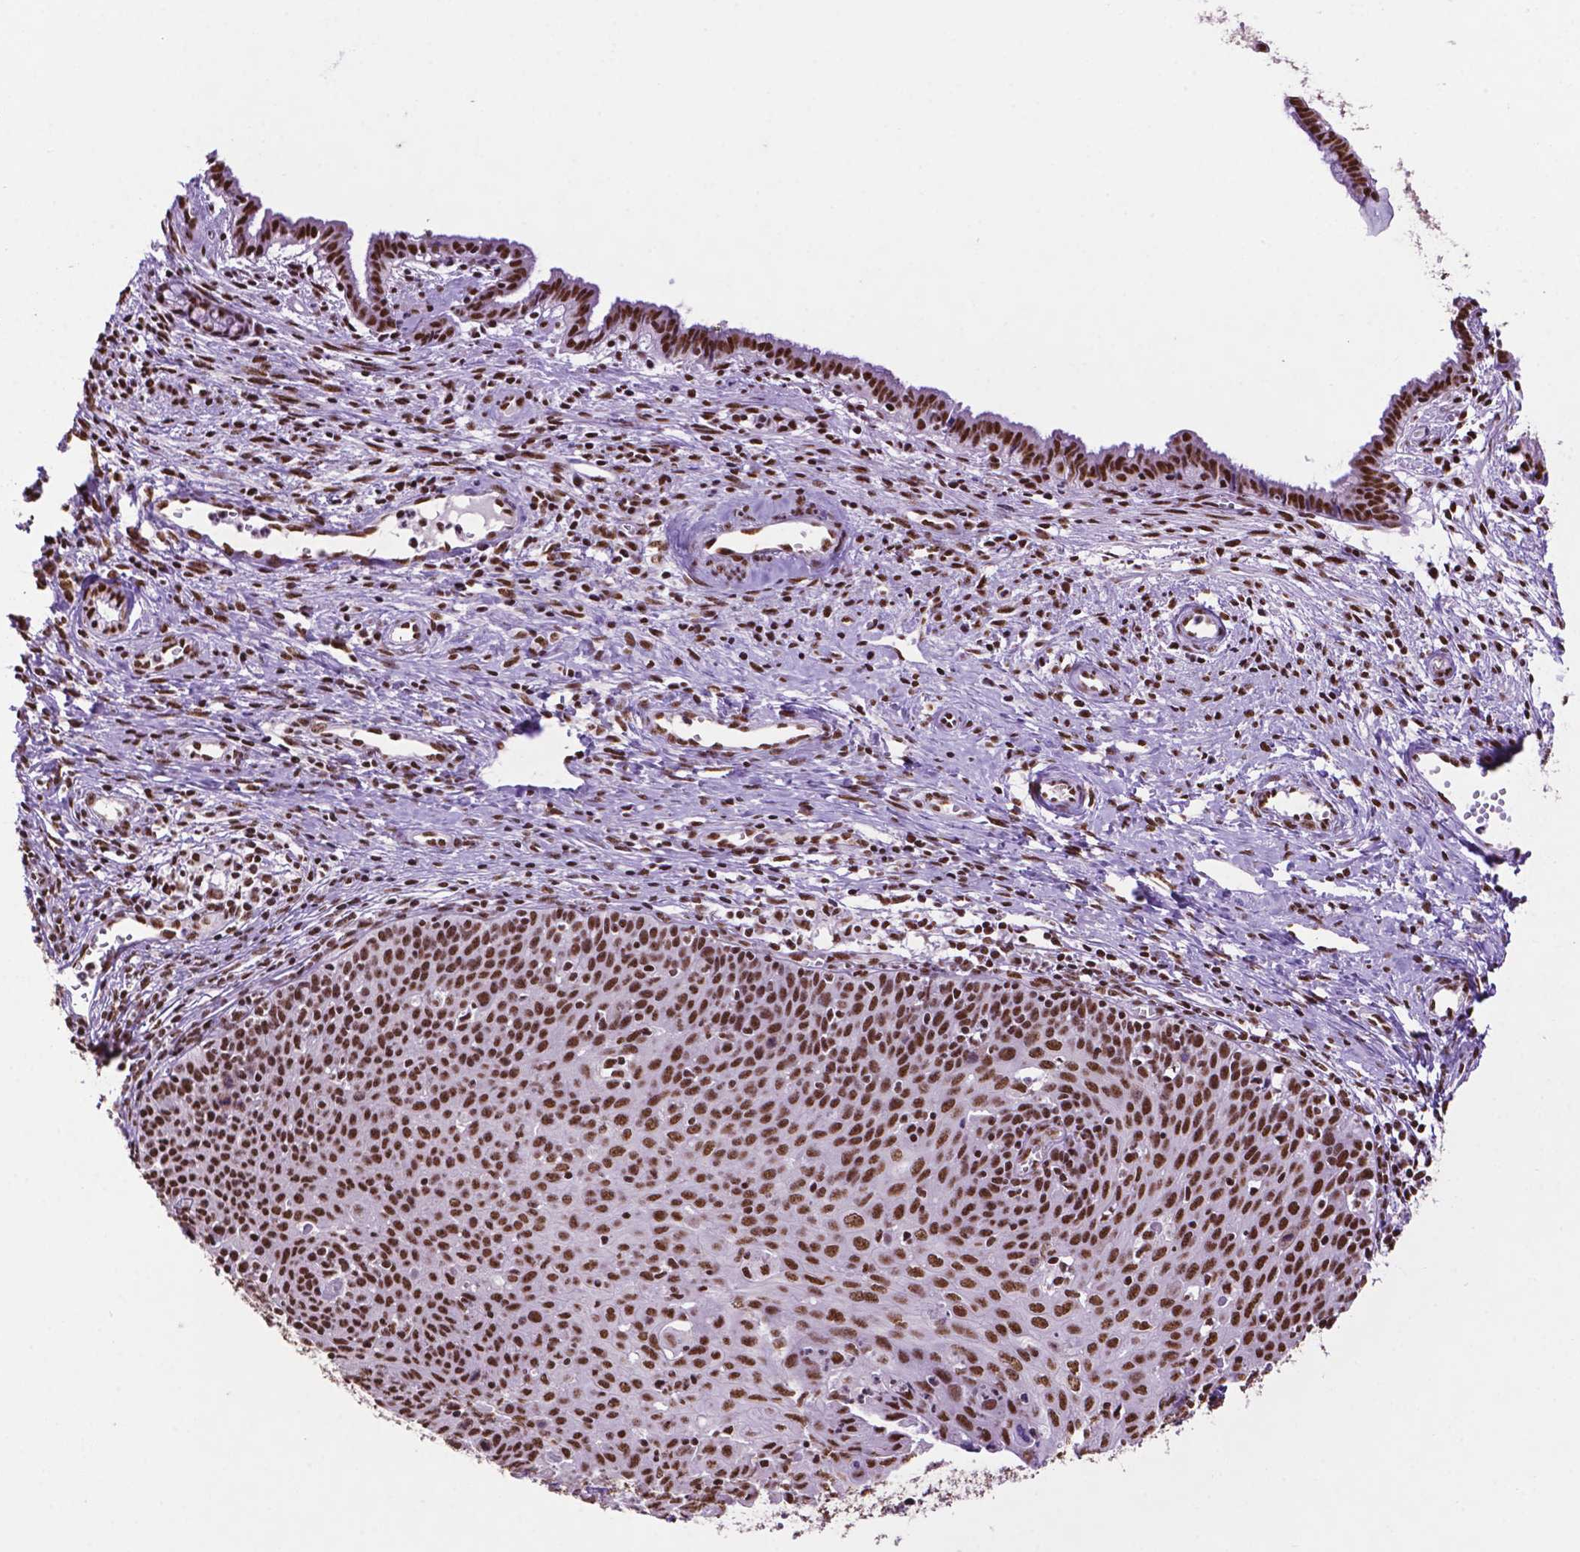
{"staining": {"intensity": "strong", "quantity": ">75%", "location": "nuclear"}, "tissue": "cervical cancer", "cell_type": "Tumor cells", "image_type": "cancer", "snomed": [{"axis": "morphology", "description": "Squamous cell carcinoma, NOS"}, {"axis": "topography", "description": "Cervix"}], "caption": "High-power microscopy captured an IHC histopathology image of squamous cell carcinoma (cervical), revealing strong nuclear staining in approximately >75% of tumor cells.", "gene": "CCAR2", "patient": {"sex": "female", "age": 38}}